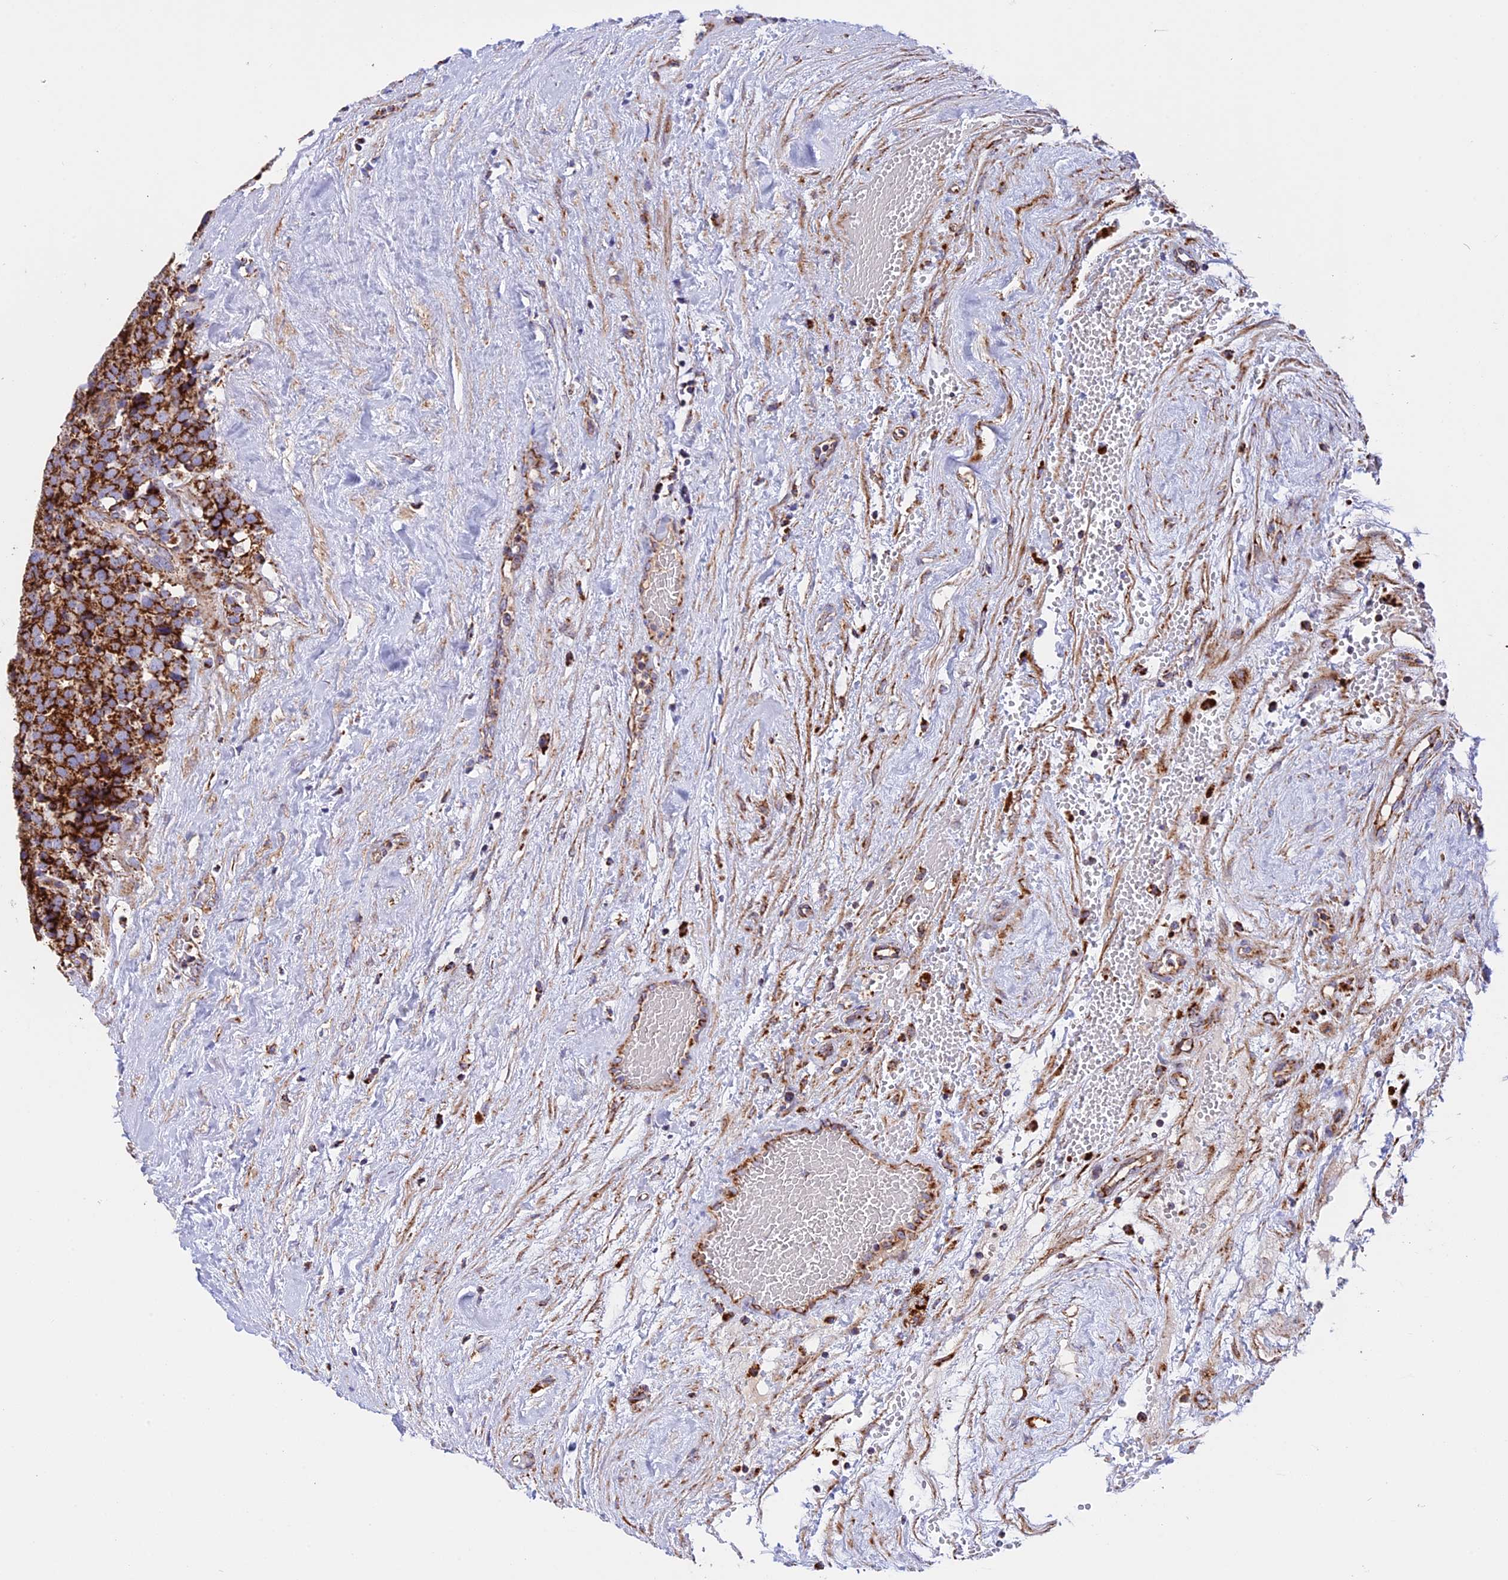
{"staining": {"intensity": "strong", "quantity": ">75%", "location": "cytoplasmic/membranous"}, "tissue": "testis cancer", "cell_type": "Tumor cells", "image_type": "cancer", "snomed": [{"axis": "morphology", "description": "Seminoma, NOS"}, {"axis": "topography", "description": "Testis"}], "caption": "Immunohistochemistry photomicrograph of seminoma (testis) stained for a protein (brown), which displays high levels of strong cytoplasmic/membranous positivity in approximately >75% of tumor cells.", "gene": "UQCRB", "patient": {"sex": "male", "age": 71}}